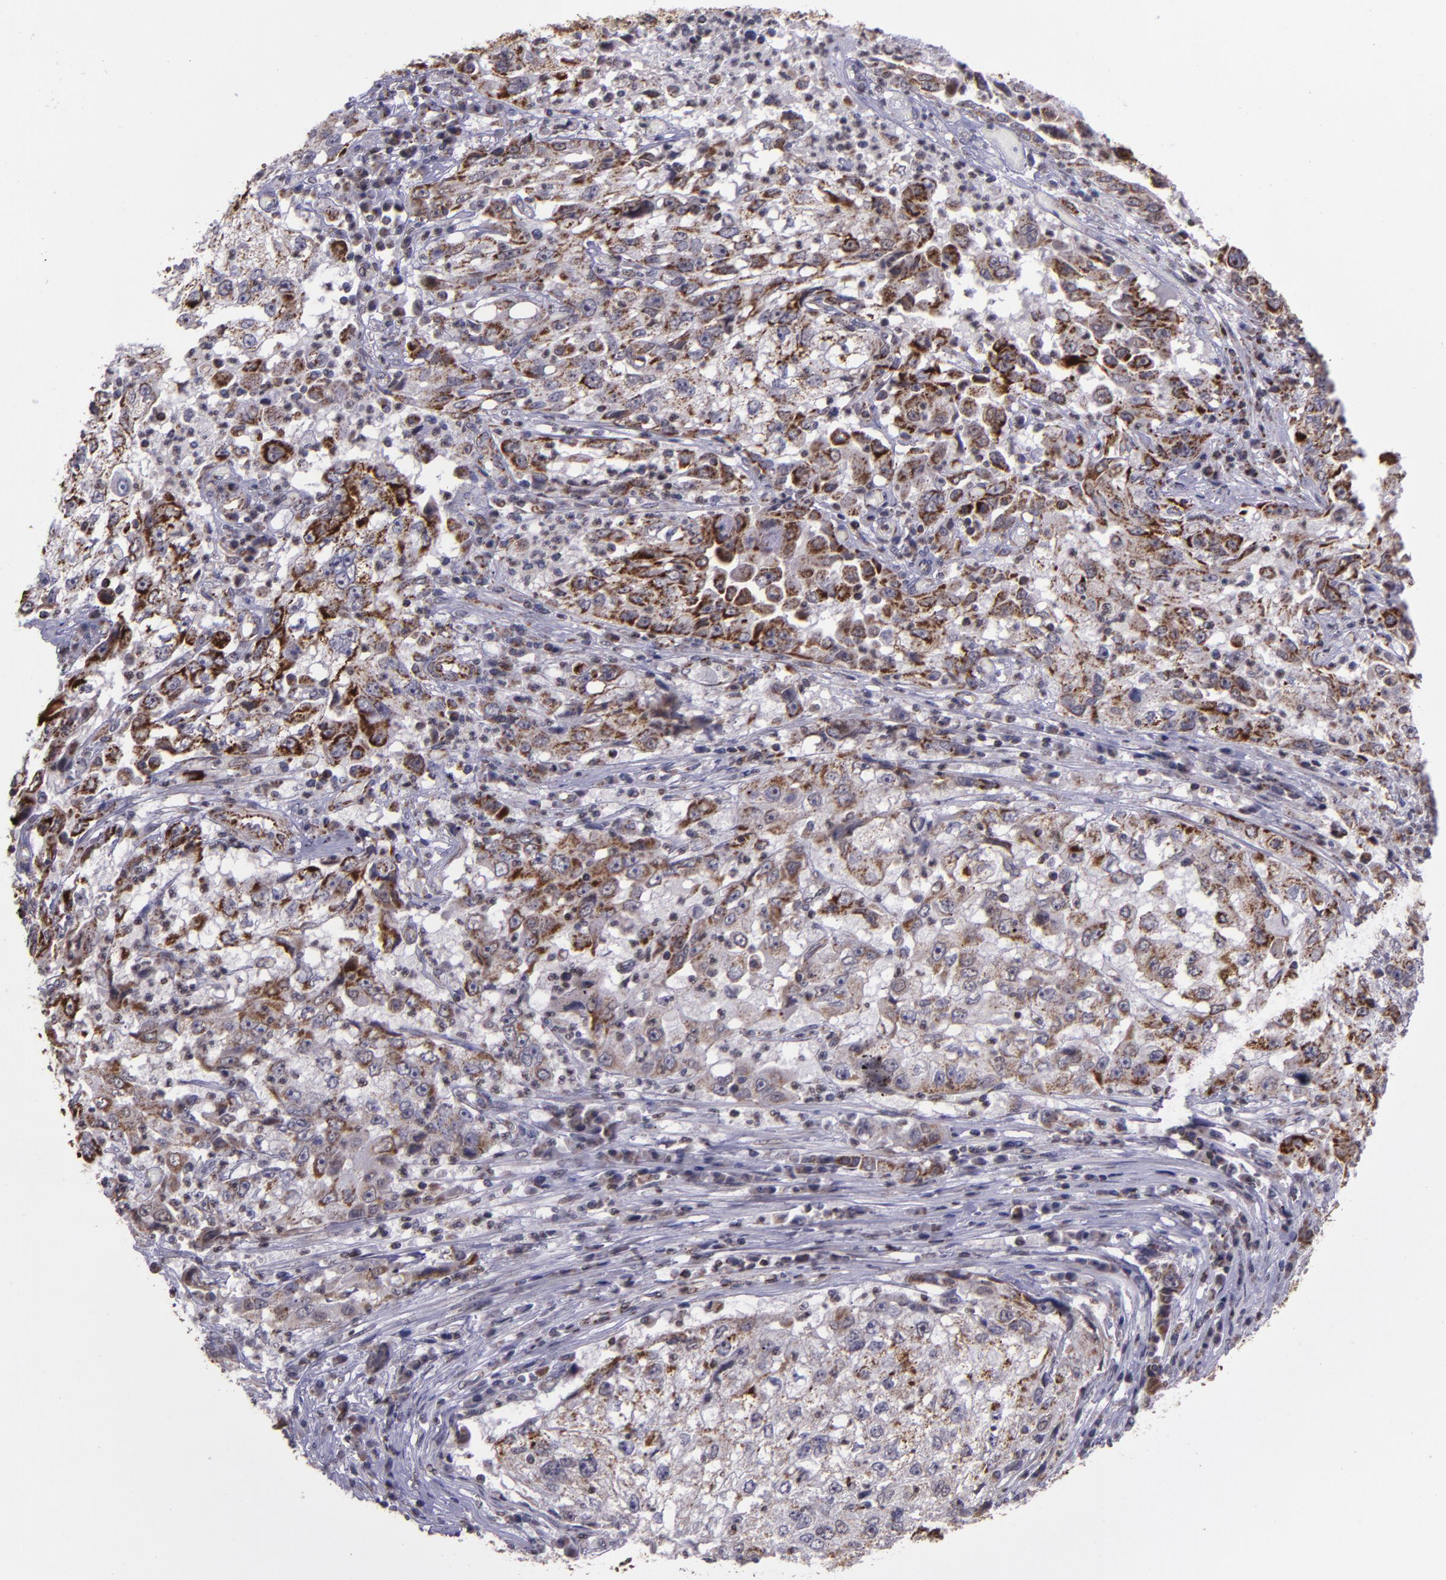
{"staining": {"intensity": "moderate", "quantity": ">75%", "location": "cytoplasmic/membranous"}, "tissue": "cervical cancer", "cell_type": "Tumor cells", "image_type": "cancer", "snomed": [{"axis": "morphology", "description": "Squamous cell carcinoma, NOS"}, {"axis": "topography", "description": "Cervix"}], "caption": "Cervical squamous cell carcinoma stained for a protein (brown) displays moderate cytoplasmic/membranous positive expression in about >75% of tumor cells.", "gene": "LONP1", "patient": {"sex": "female", "age": 36}}